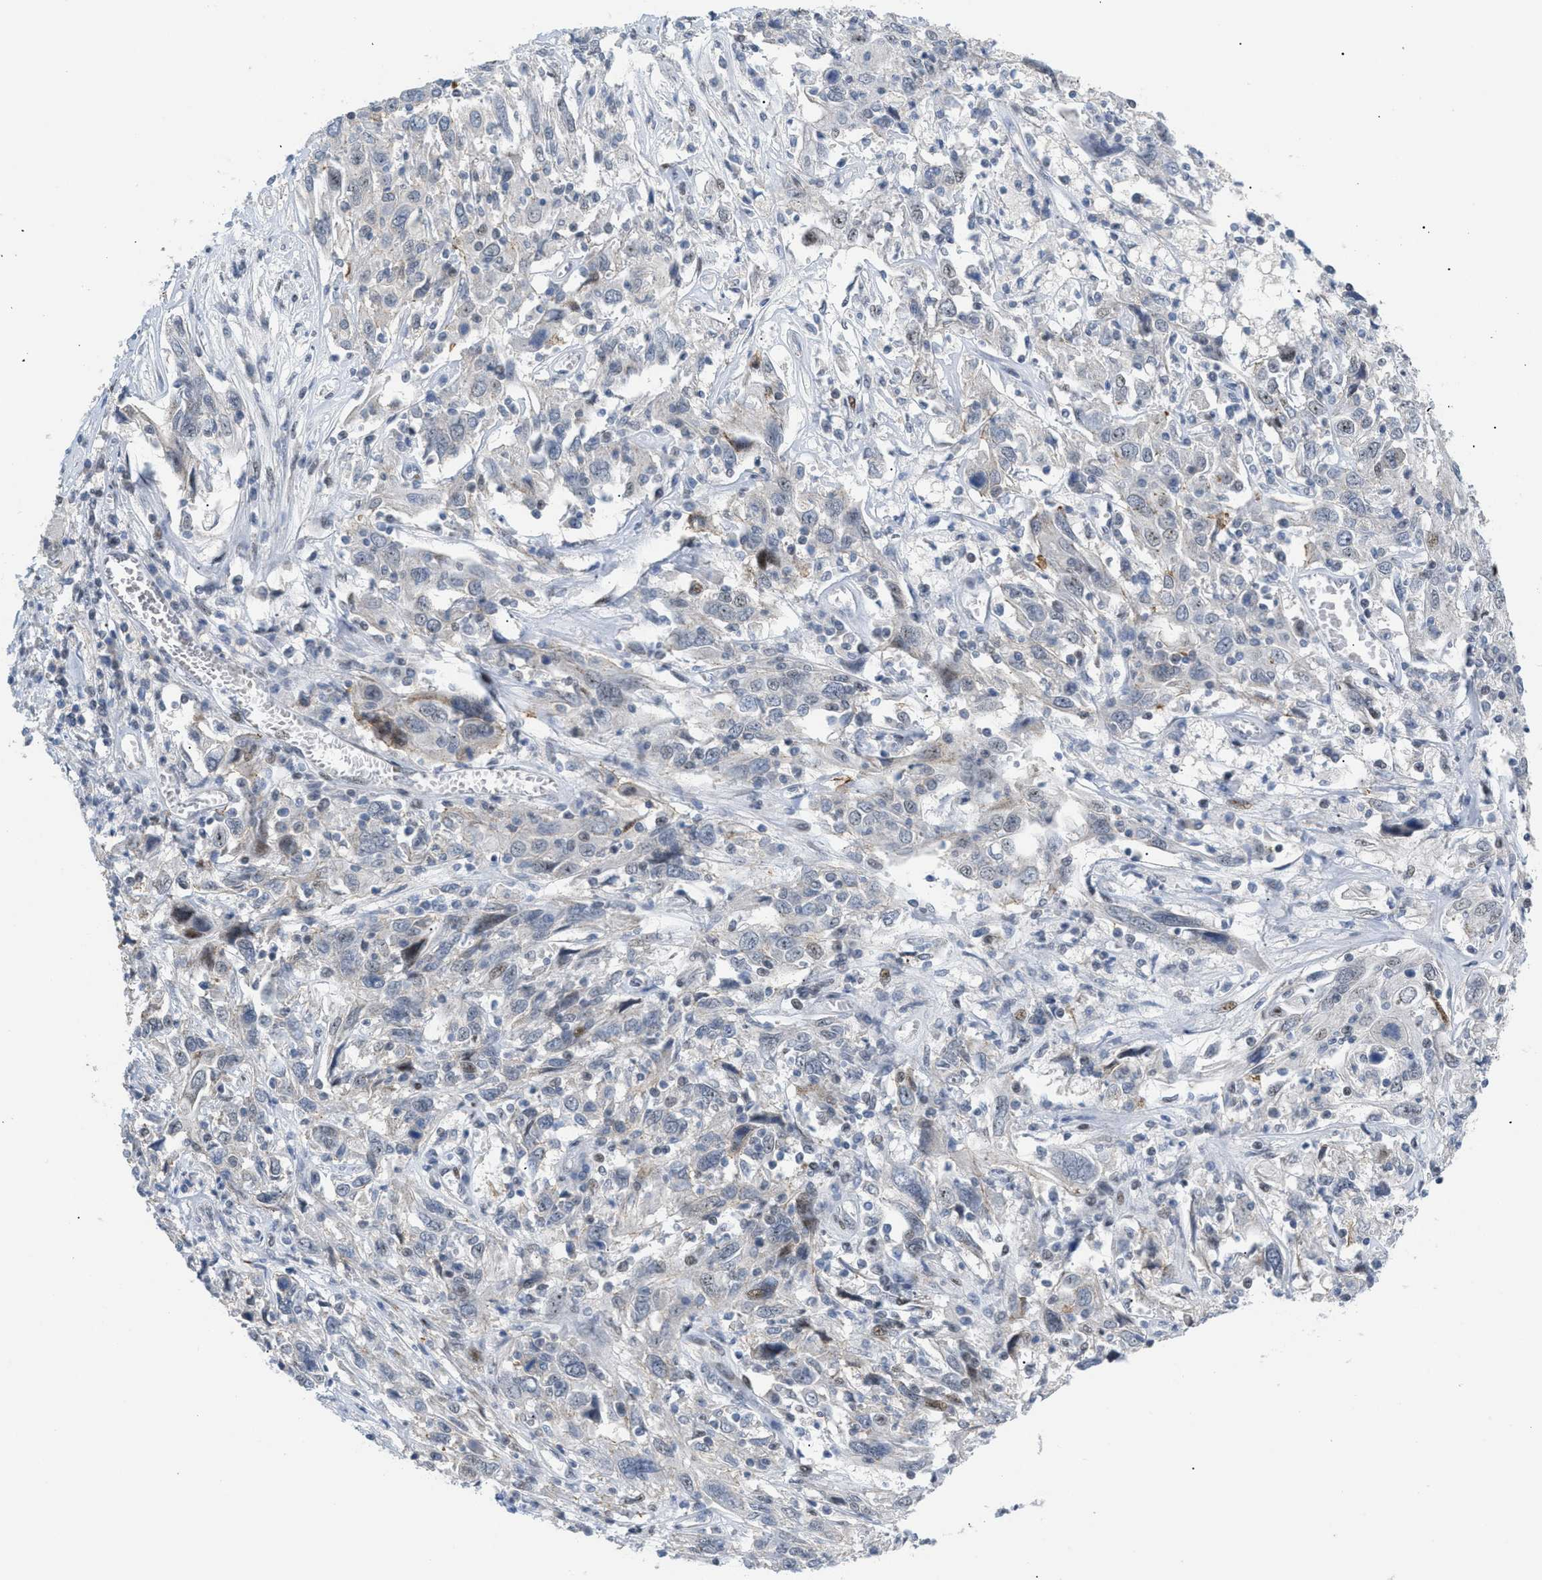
{"staining": {"intensity": "weak", "quantity": "<25%", "location": "nuclear"}, "tissue": "cervical cancer", "cell_type": "Tumor cells", "image_type": "cancer", "snomed": [{"axis": "morphology", "description": "Squamous cell carcinoma, NOS"}, {"axis": "topography", "description": "Cervix"}], "caption": "High magnification brightfield microscopy of cervical squamous cell carcinoma stained with DAB (3,3'-diaminobenzidine) (brown) and counterstained with hematoxylin (blue): tumor cells show no significant expression. (DAB (3,3'-diaminobenzidine) IHC, high magnification).", "gene": "MED1", "patient": {"sex": "female", "age": 46}}